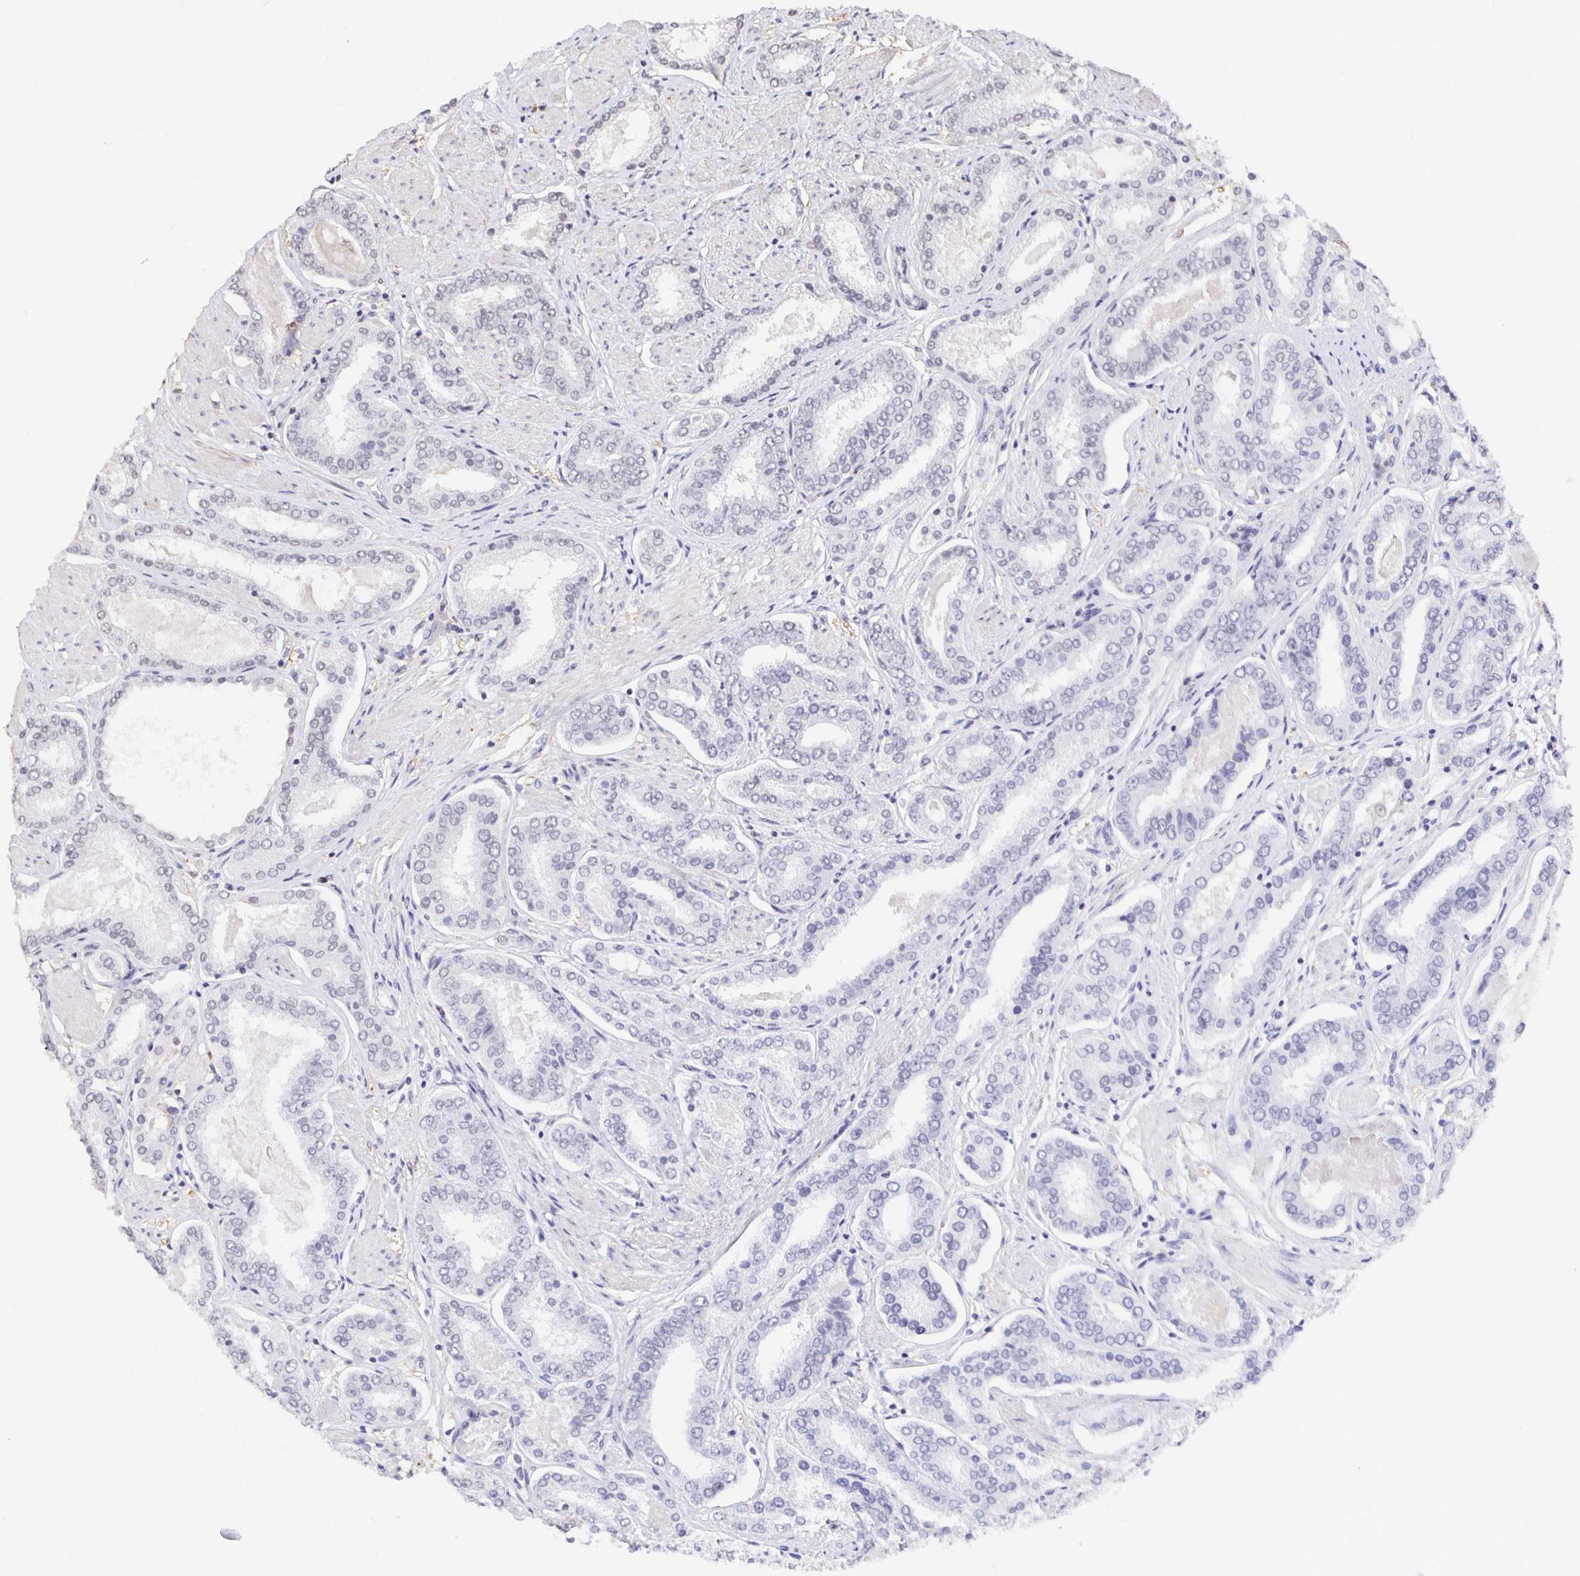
{"staining": {"intensity": "negative", "quantity": "none", "location": "none"}, "tissue": "prostate cancer", "cell_type": "Tumor cells", "image_type": "cancer", "snomed": [{"axis": "morphology", "description": "Adenocarcinoma, High grade"}, {"axis": "topography", "description": "Prostate"}], "caption": "IHC of human high-grade adenocarcinoma (prostate) demonstrates no expression in tumor cells.", "gene": "CLASRP", "patient": {"sex": "male", "age": 63}}